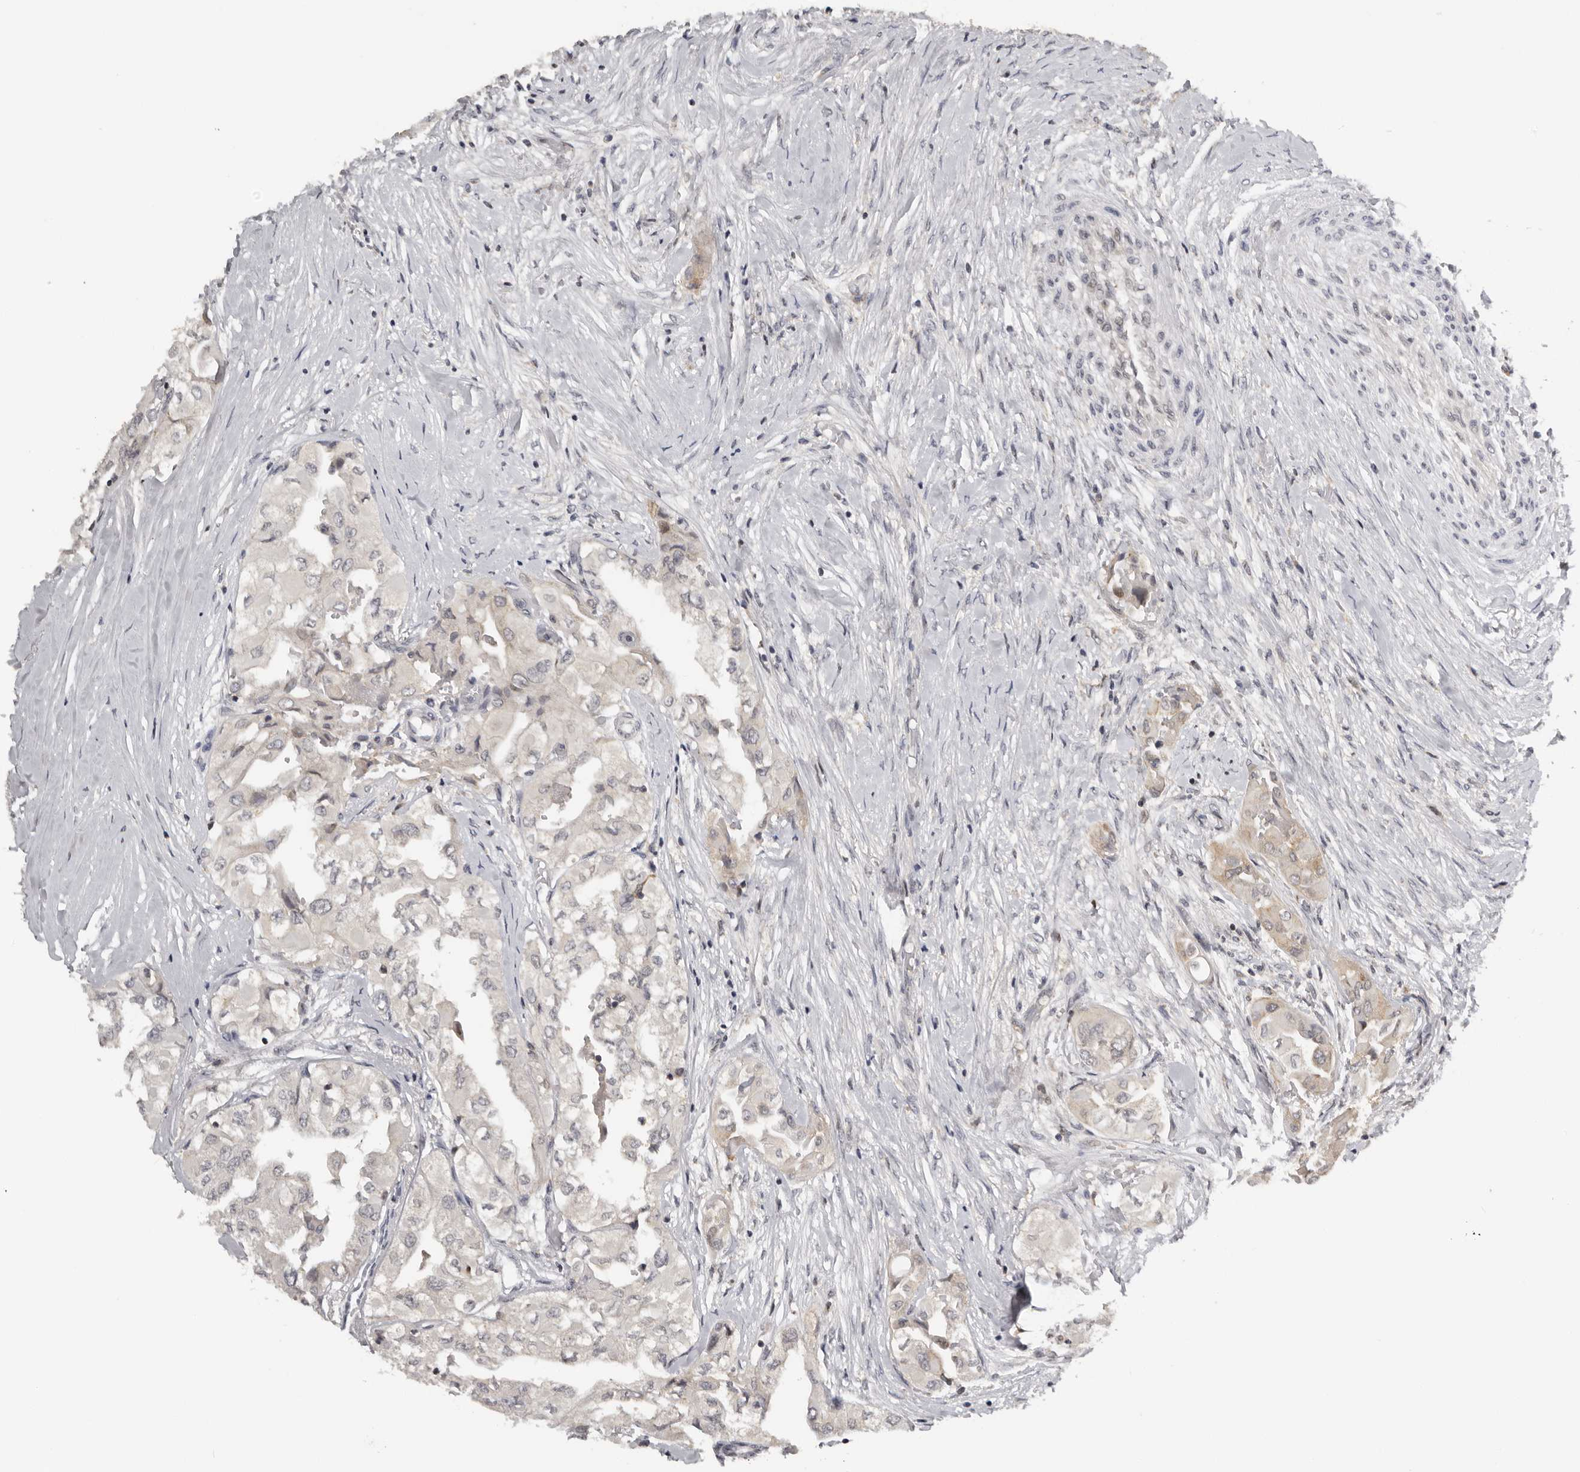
{"staining": {"intensity": "negative", "quantity": "none", "location": "none"}, "tissue": "thyroid cancer", "cell_type": "Tumor cells", "image_type": "cancer", "snomed": [{"axis": "morphology", "description": "Papillary adenocarcinoma, NOS"}, {"axis": "topography", "description": "Thyroid gland"}], "caption": "This is a image of immunohistochemistry (IHC) staining of papillary adenocarcinoma (thyroid), which shows no positivity in tumor cells.", "gene": "KIF2B", "patient": {"sex": "female", "age": 59}}